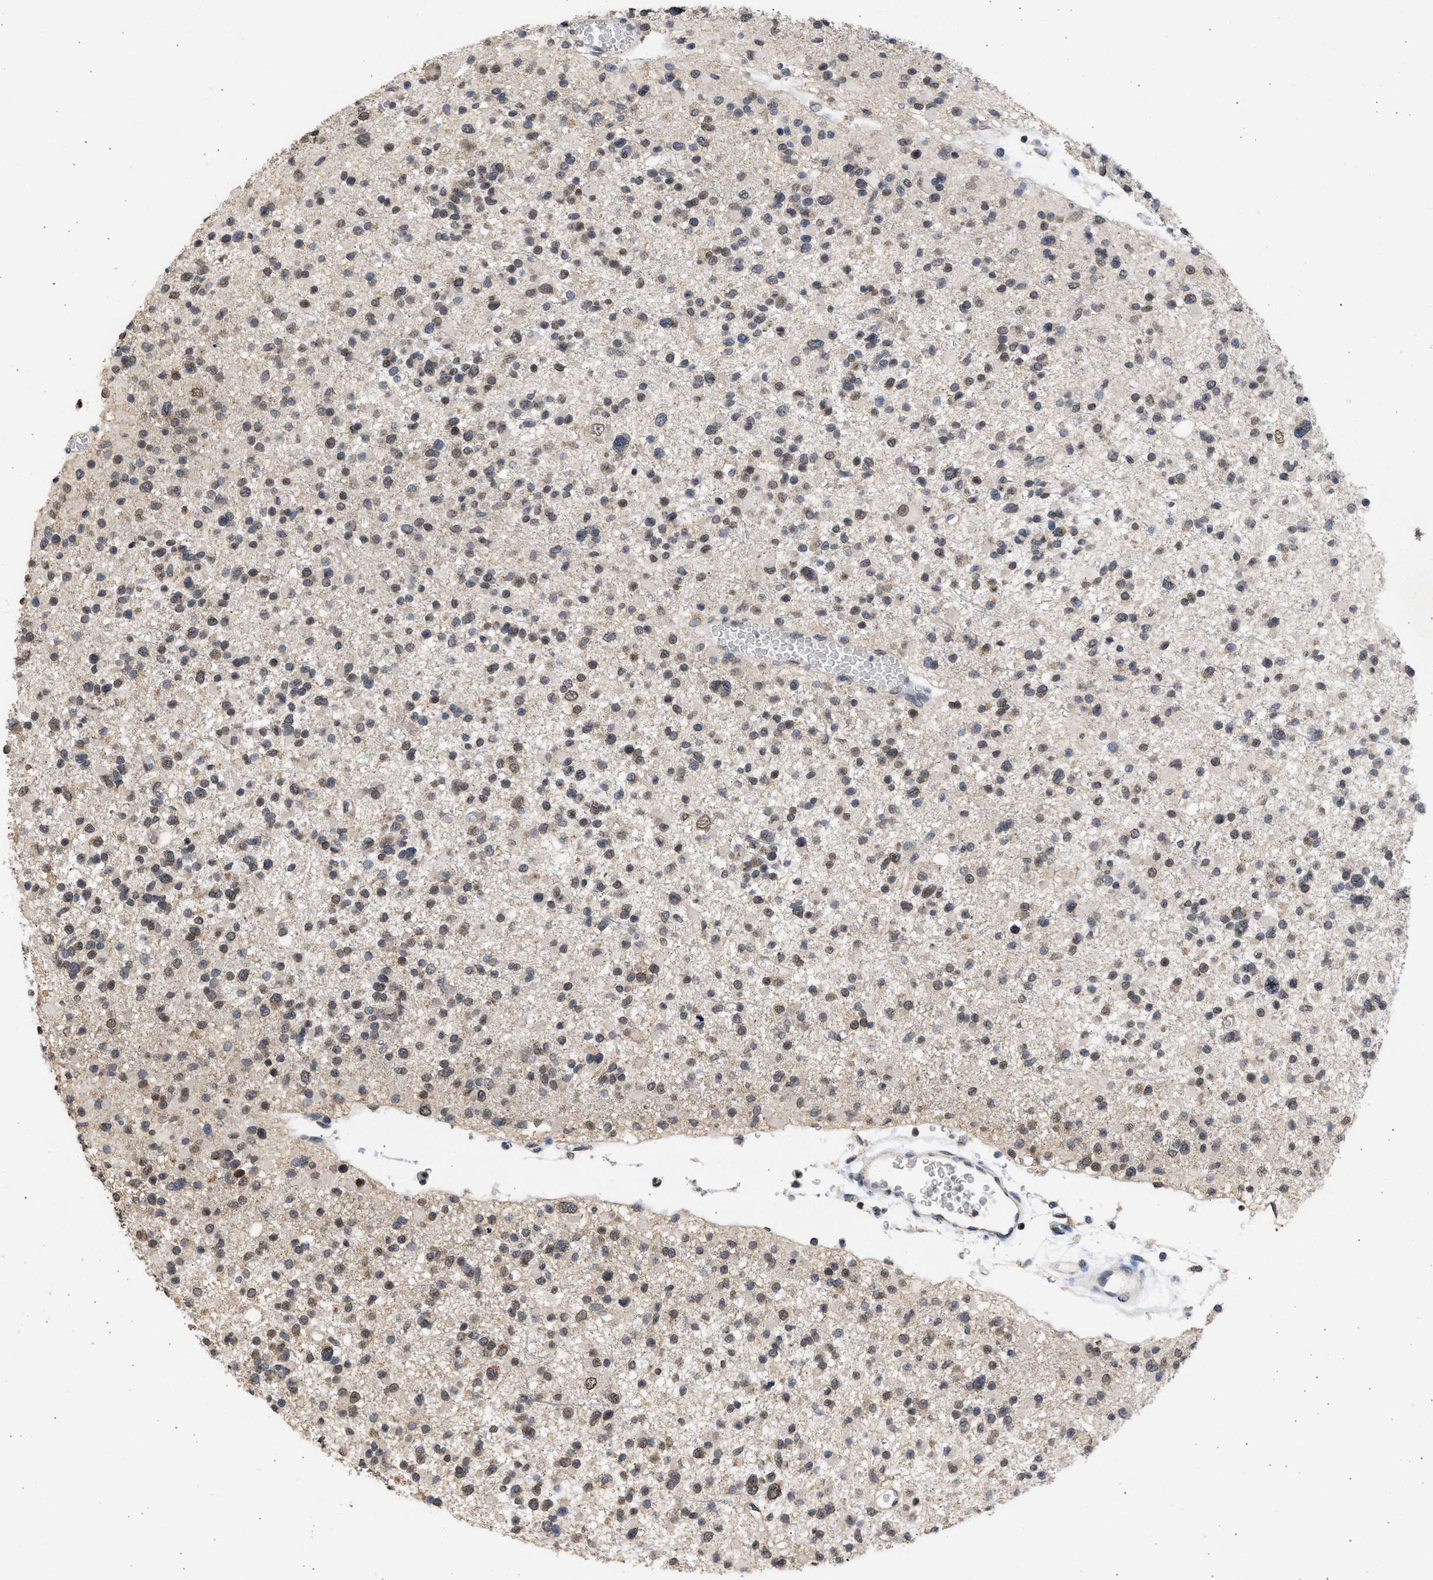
{"staining": {"intensity": "weak", "quantity": "<25%", "location": "cytoplasmic/membranous,nuclear"}, "tissue": "glioma", "cell_type": "Tumor cells", "image_type": "cancer", "snomed": [{"axis": "morphology", "description": "Glioma, malignant, Low grade"}, {"axis": "topography", "description": "Brain"}], "caption": "This is a micrograph of IHC staining of malignant low-grade glioma, which shows no expression in tumor cells.", "gene": "NUP35", "patient": {"sex": "female", "age": 22}}